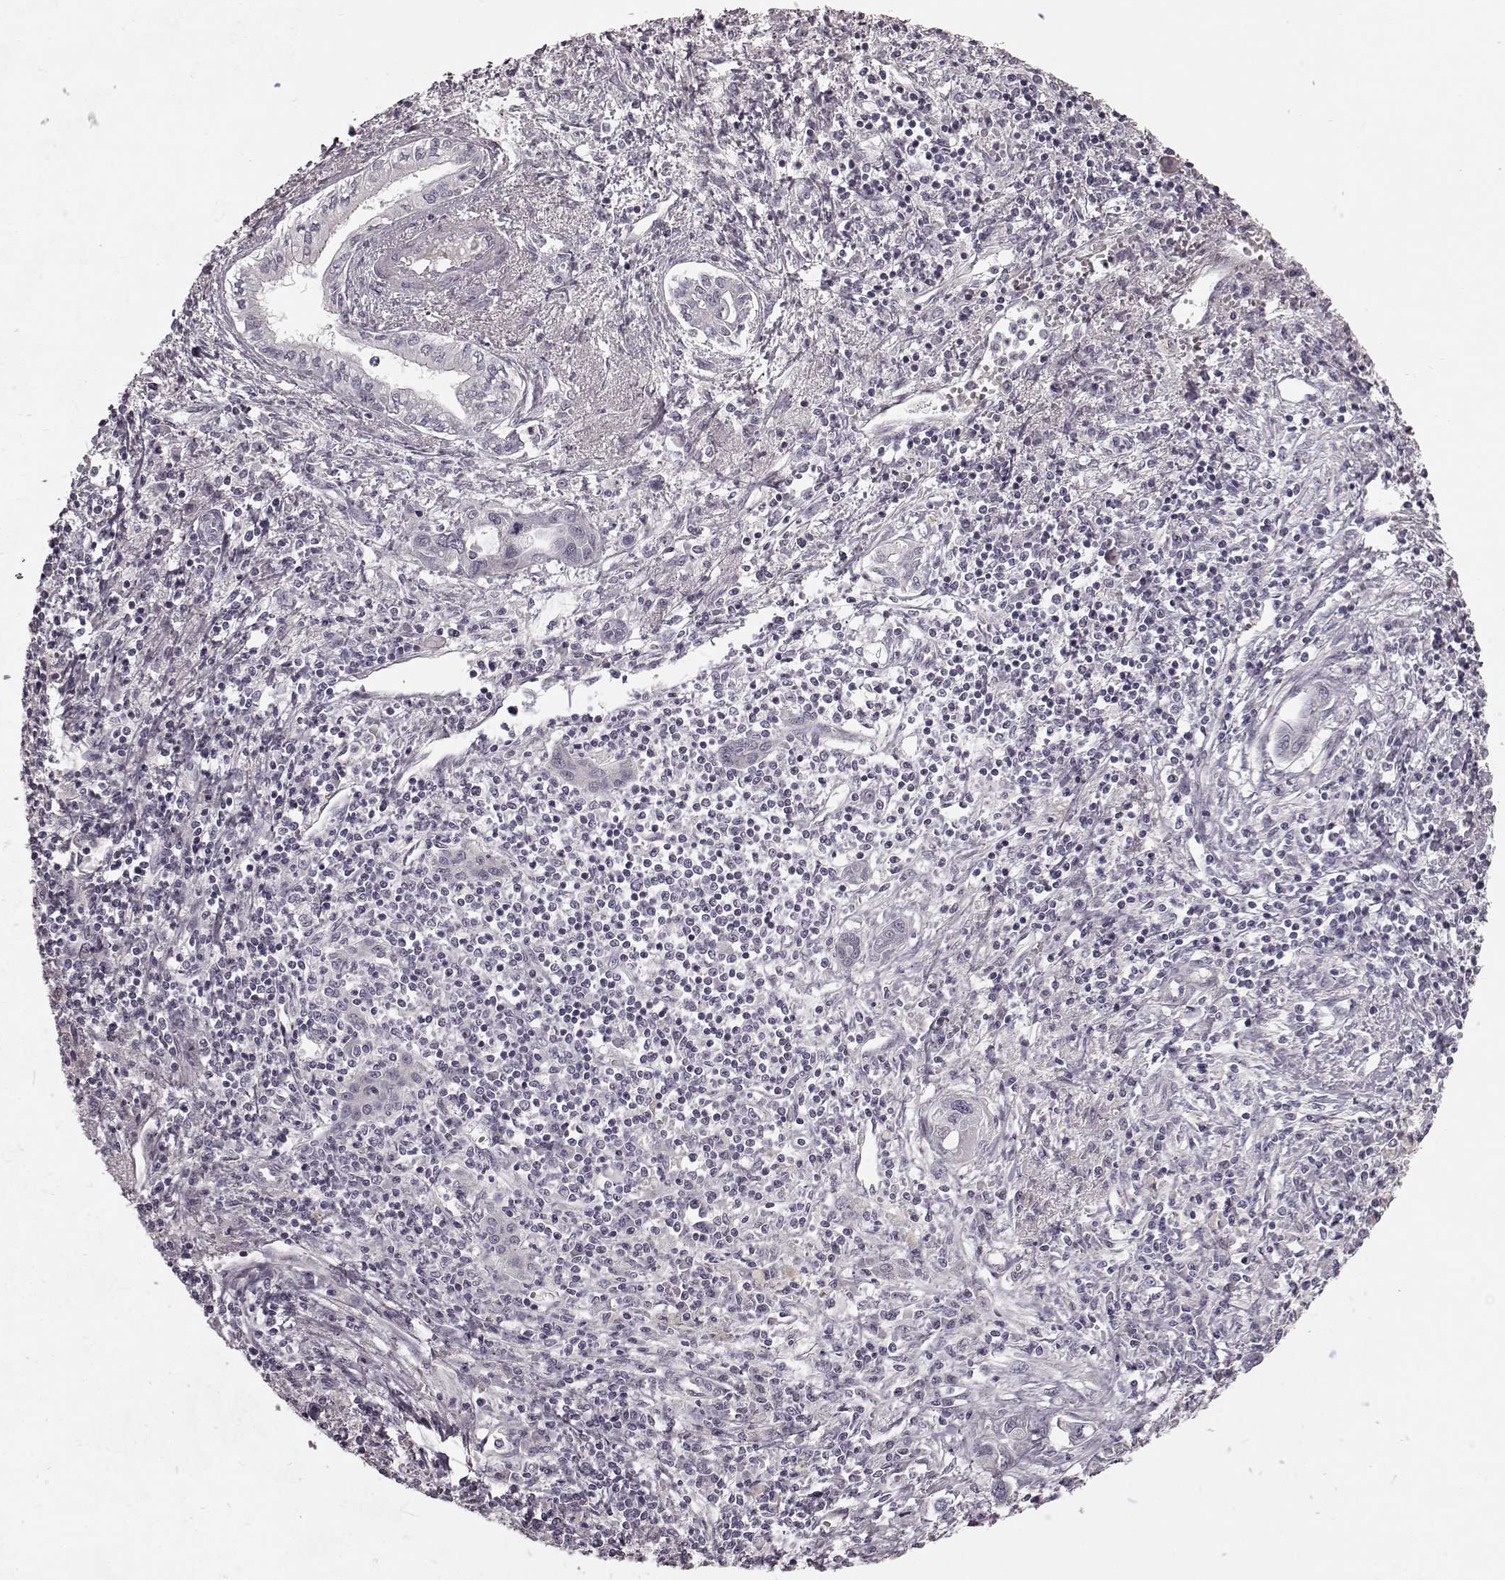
{"staining": {"intensity": "negative", "quantity": "none", "location": "none"}, "tissue": "liver cancer", "cell_type": "Tumor cells", "image_type": "cancer", "snomed": [{"axis": "morphology", "description": "Cholangiocarcinoma"}, {"axis": "topography", "description": "Liver"}], "caption": "Tumor cells are negative for protein expression in human cholangiocarcinoma (liver).", "gene": "CHIT1", "patient": {"sex": "male", "age": 58}}